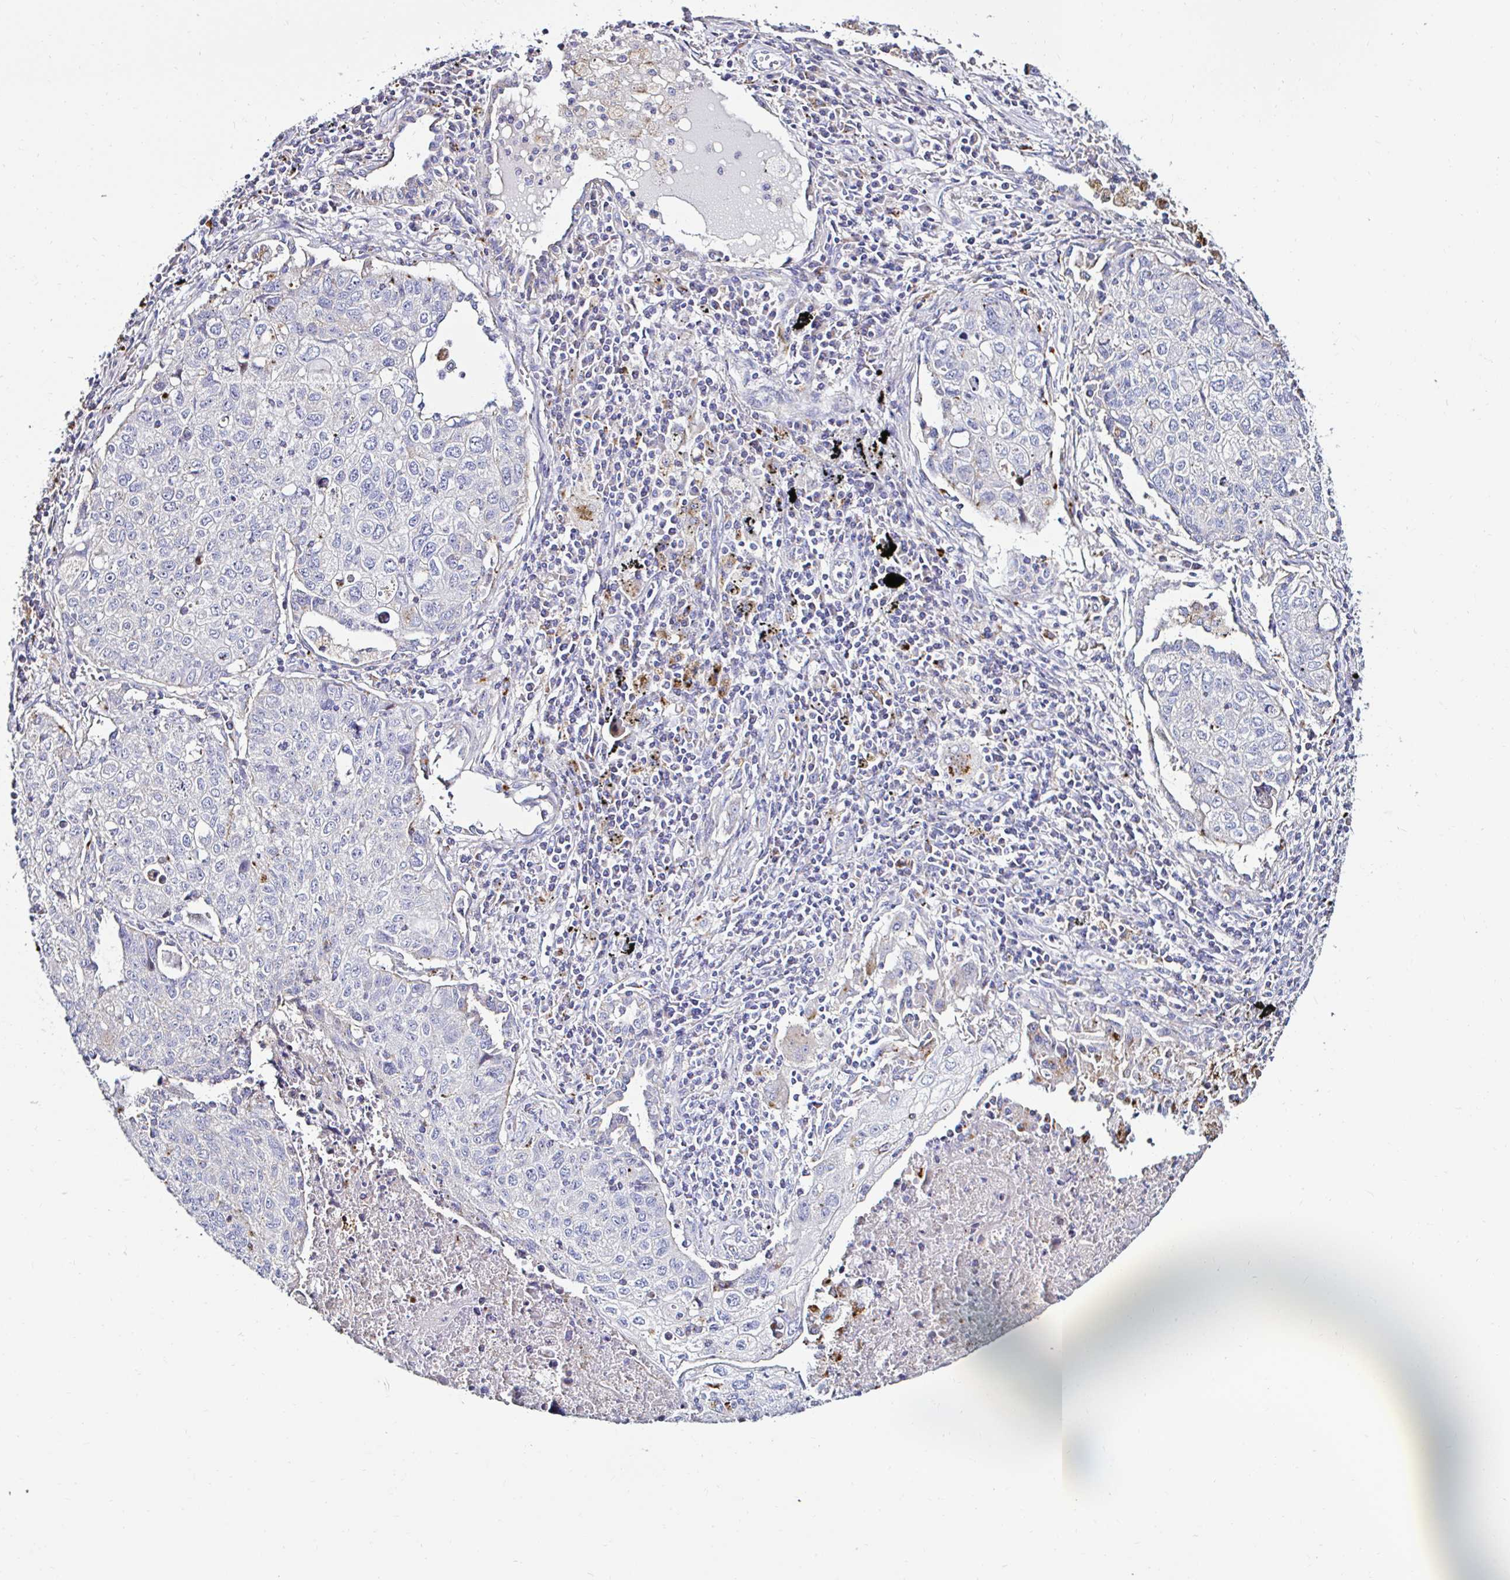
{"staining": {"intensity": "negative", "quantity": "none", "location": "none"}, "tissue": "lung cancer", "cell_type": "Tumor cells", "image_type": "cancer", "snomed": [{"axis": "morphology", "description": "Normal morphology"}, {"axis": "morphology", "description": "Aneuploidy"}, {"axis": "morphology", "description": "Squamous cell carcinoma, NOS"}, {"axis": "topography", "description": "Lymph node"}, {"axis": "topography", "description": "Lung"}], "caption": "Lung cancer stained for a protein using IHC displays no expression tumor cells.", "gene": "GALNS", "patient": {"sex": "female", "age": 76}}